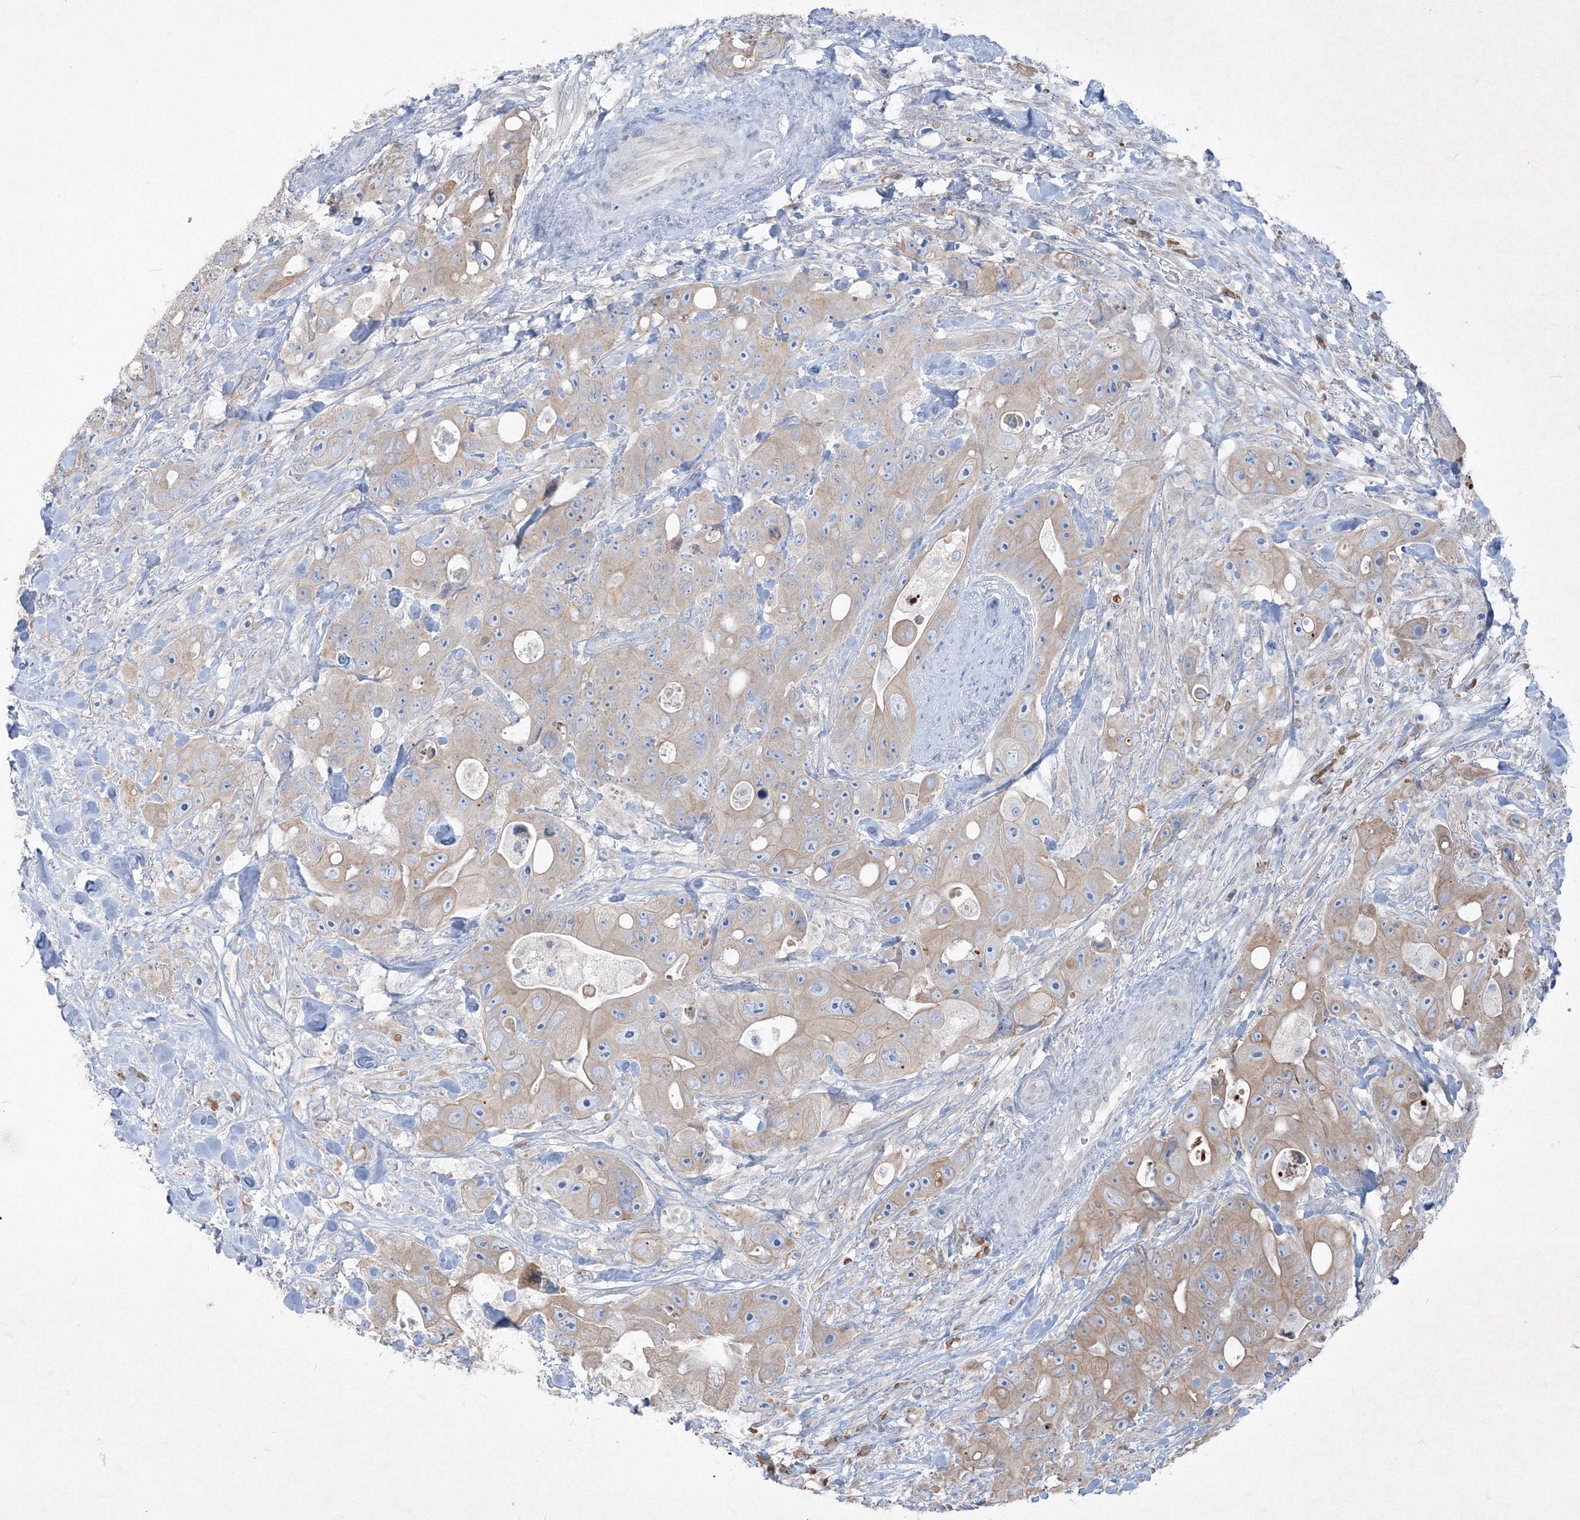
{"staining": {"intensity": "weak", "quantity": "25%-75%", "location": "cytoplasmic/membranous"}, "tissue": "colorectal cancer", "cell_type": "Tumor cells", "image_type": "cancer", "snomed": [{"axis": "morphology", "description": "Adenocarcinoma, NOS"}, {"axis": "topography", "description": "Colon"}], "caption": "Immunohistochemical staining of colorectal adenocarcinoma exhibits low levels of weak cytoplasmic/membranous protein positivity in about 25%-75% of tumor cells.", "gene": "IFNAR1", "patient": {"sex": "female", "age": 46}}